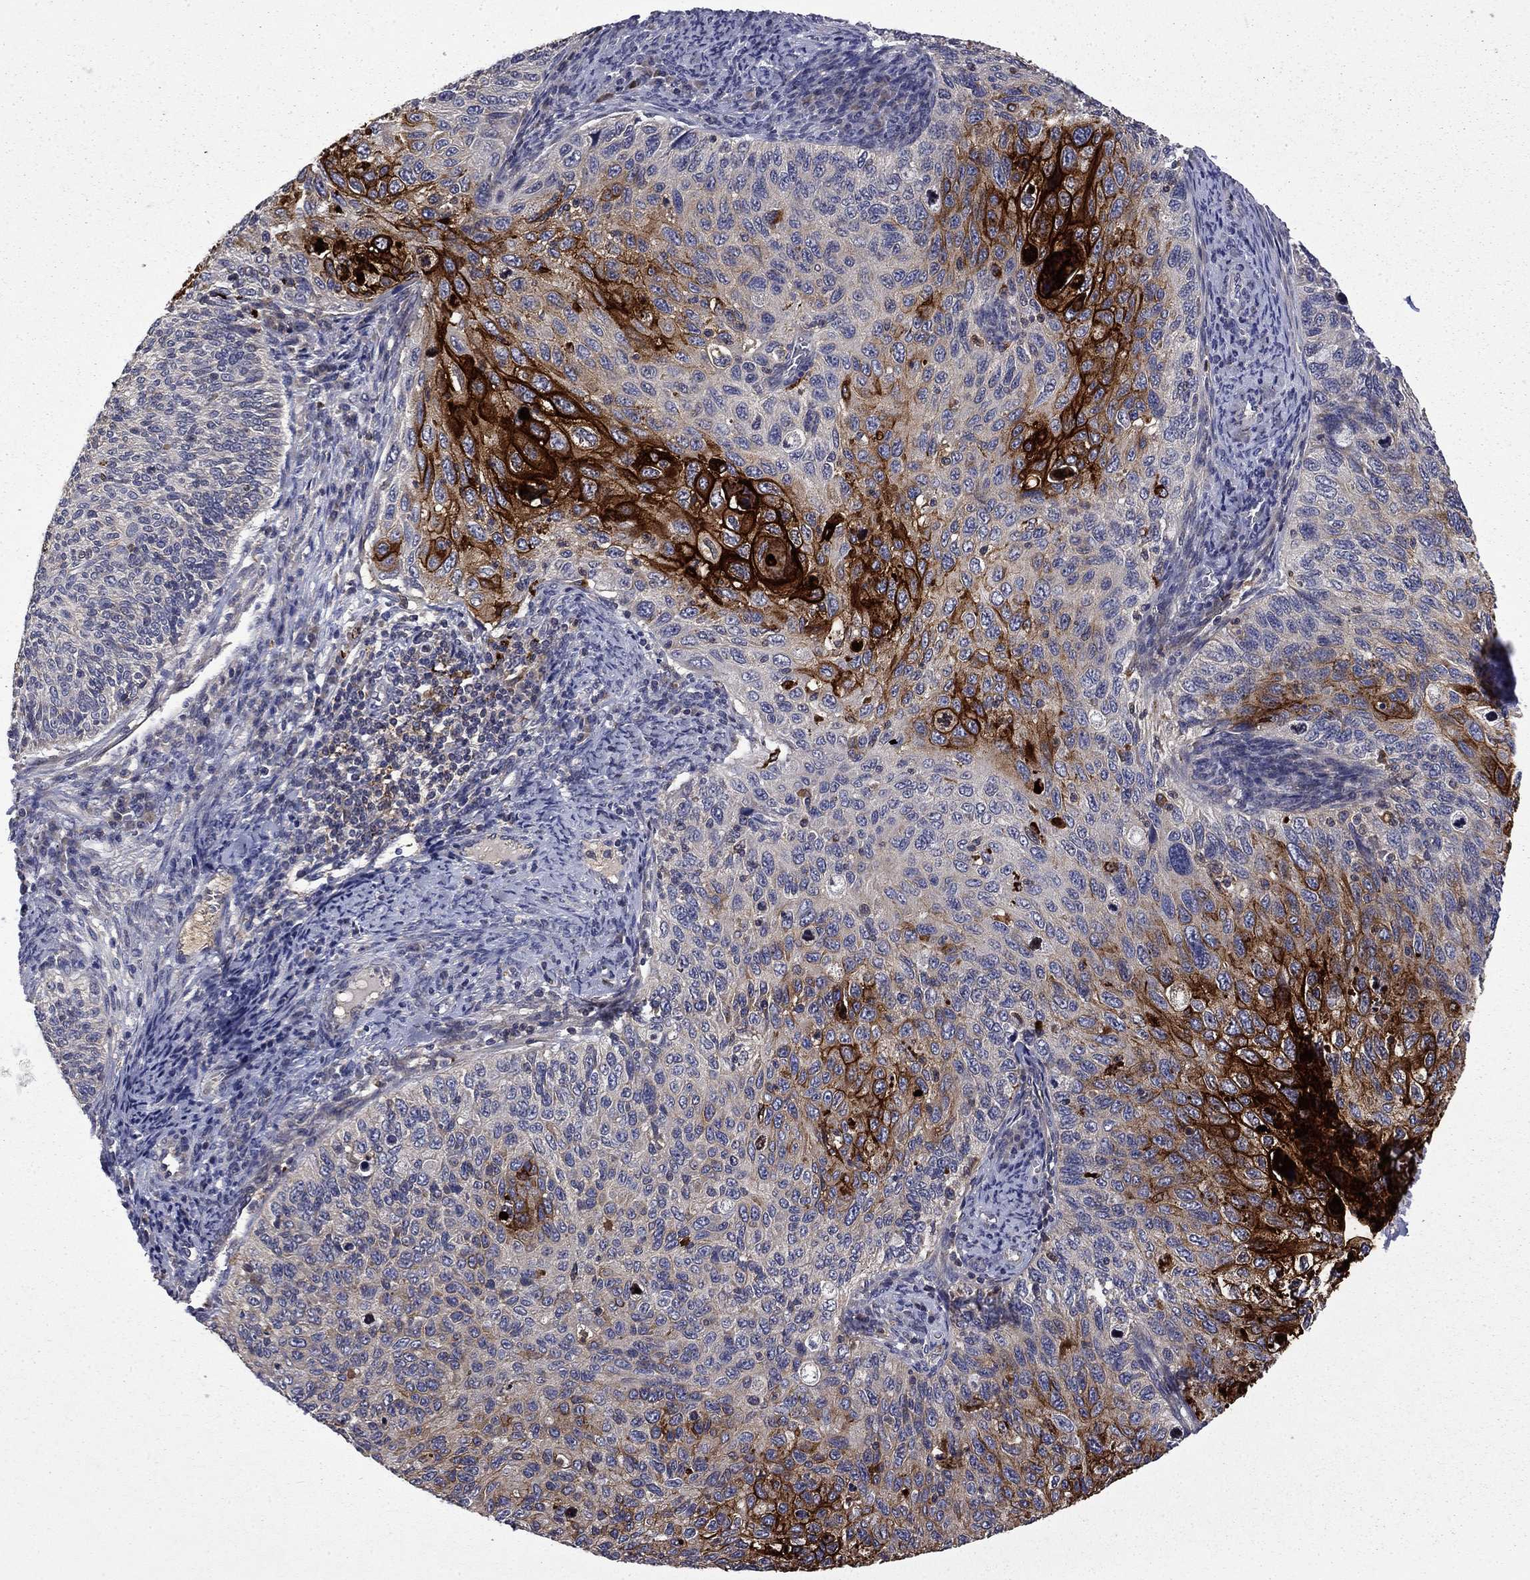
{"staining": {"intensity": "strong", "quantity": "<25%", "location": "cytoplasmic/membranous"}, "tissue": "cervical cancer", "cell_type": "Tumor cells", "image_type": "cancer", "snomed": [{"axis": "morphology", "description": "Squamous cell carcinoma, NOS"}, {"axis": "topography", "description": "Cervix"}], "caption": "Cervical squamous cell carcinoma stained for a protein reveals strong cytoplasmic/membranous positivity in tumor cells.", "gene": "CEACAM7", "patient": {"sex": "female", "age": 70}}